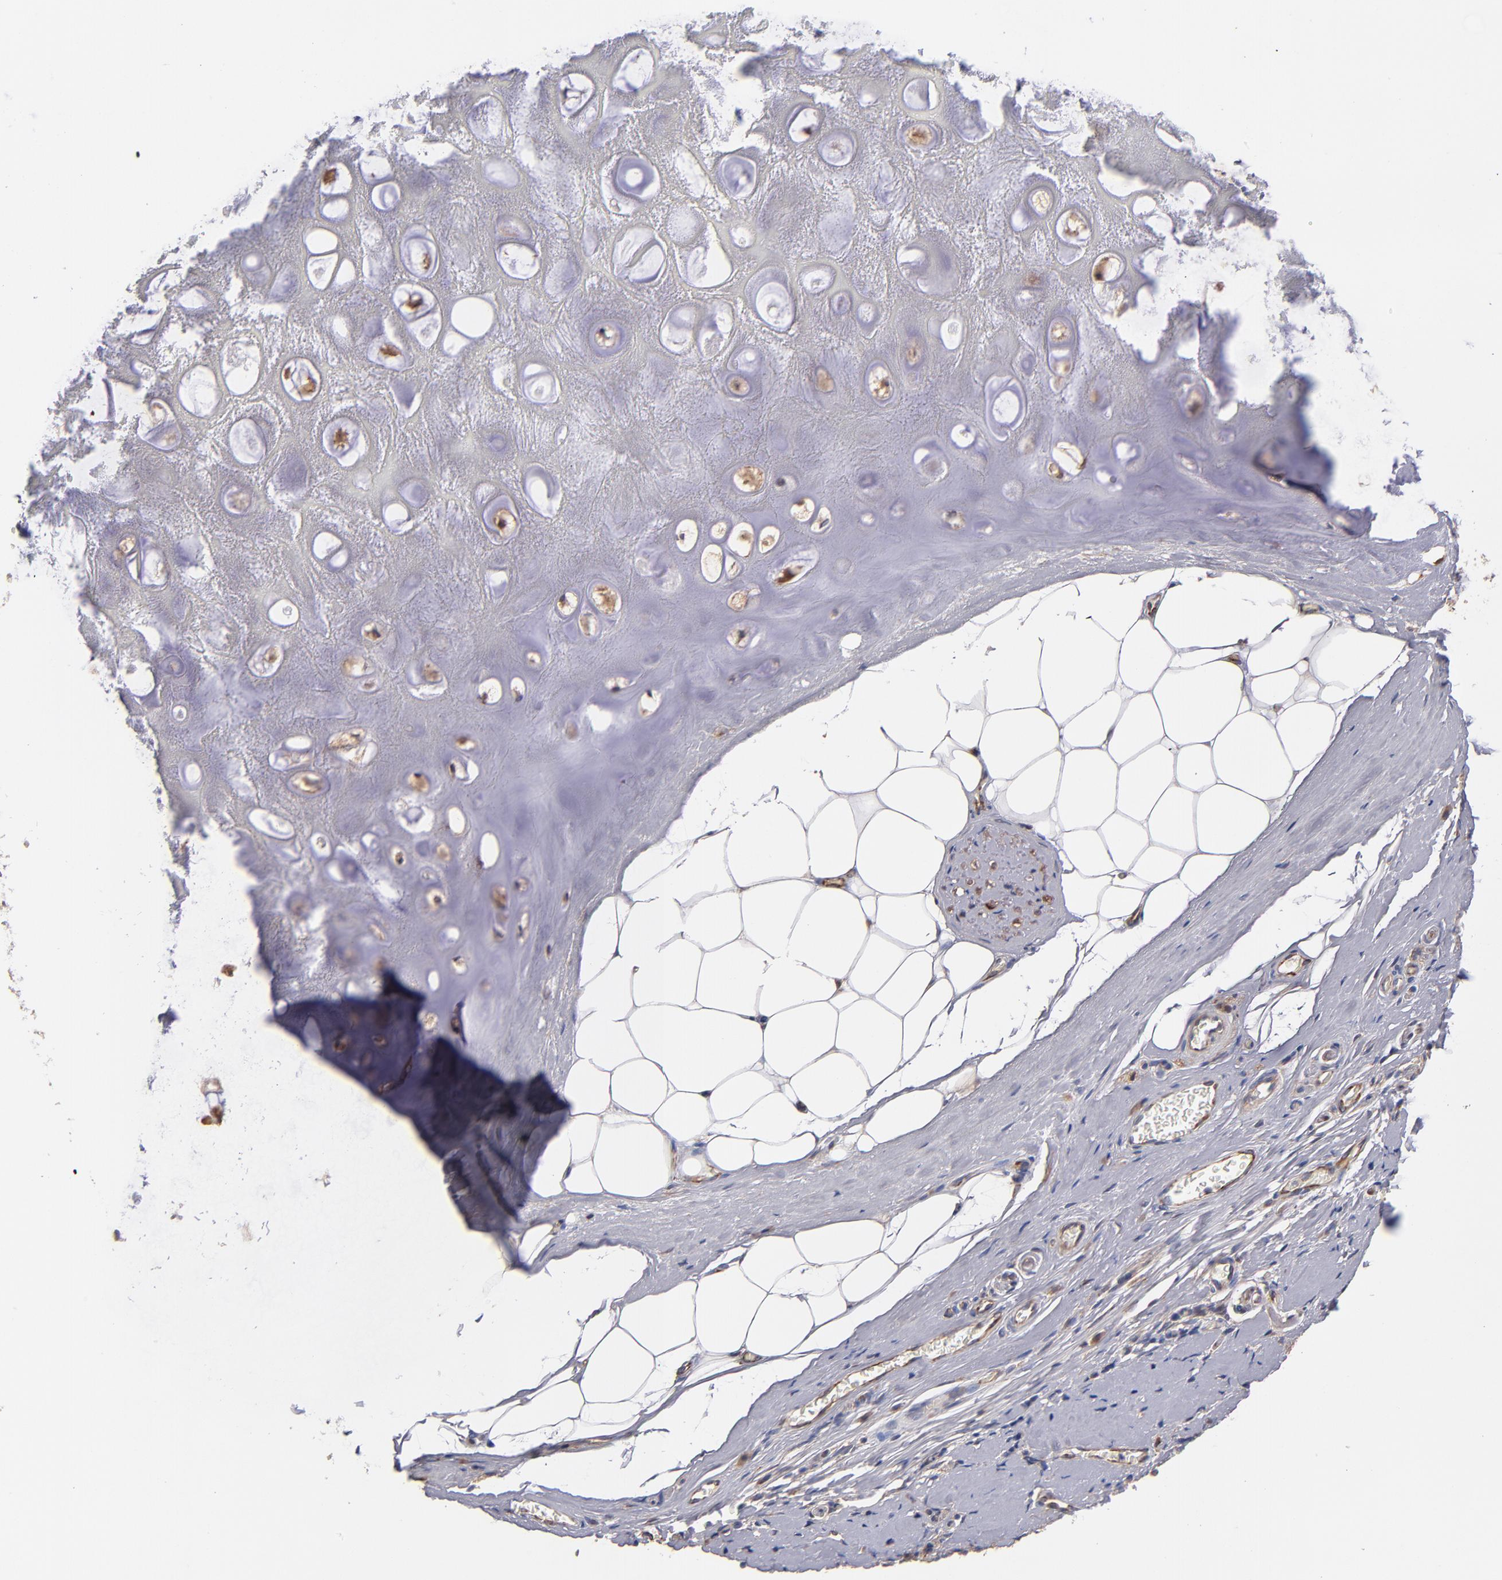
{"staining": {"intensity": "moderate", "quantity": ">75%", "location": "cytoplasmic/membranous"}, "tissue": "nasopharynx", "cell_type": "Respiratory epithelial cells", "image_type": "normal", "snomed": [{"axis": "morphology", "description": "Normal tissue, NOS"}, {"axis": "topography", "description": "Nasopharynx"}], "caption": "The immunohistochemical stain shows moderate cytoplasmic/membranous expression in respiratory epithelial cells of unremarkable nasopharynx. (Stains: DAB (3,3'-diaminobenzidine) in brown, nuclei in blue, Microscopy: brightfield microscopy at high magnification).", "gene": "GMFB", "patient": {"sex": "male", "age": 56}}